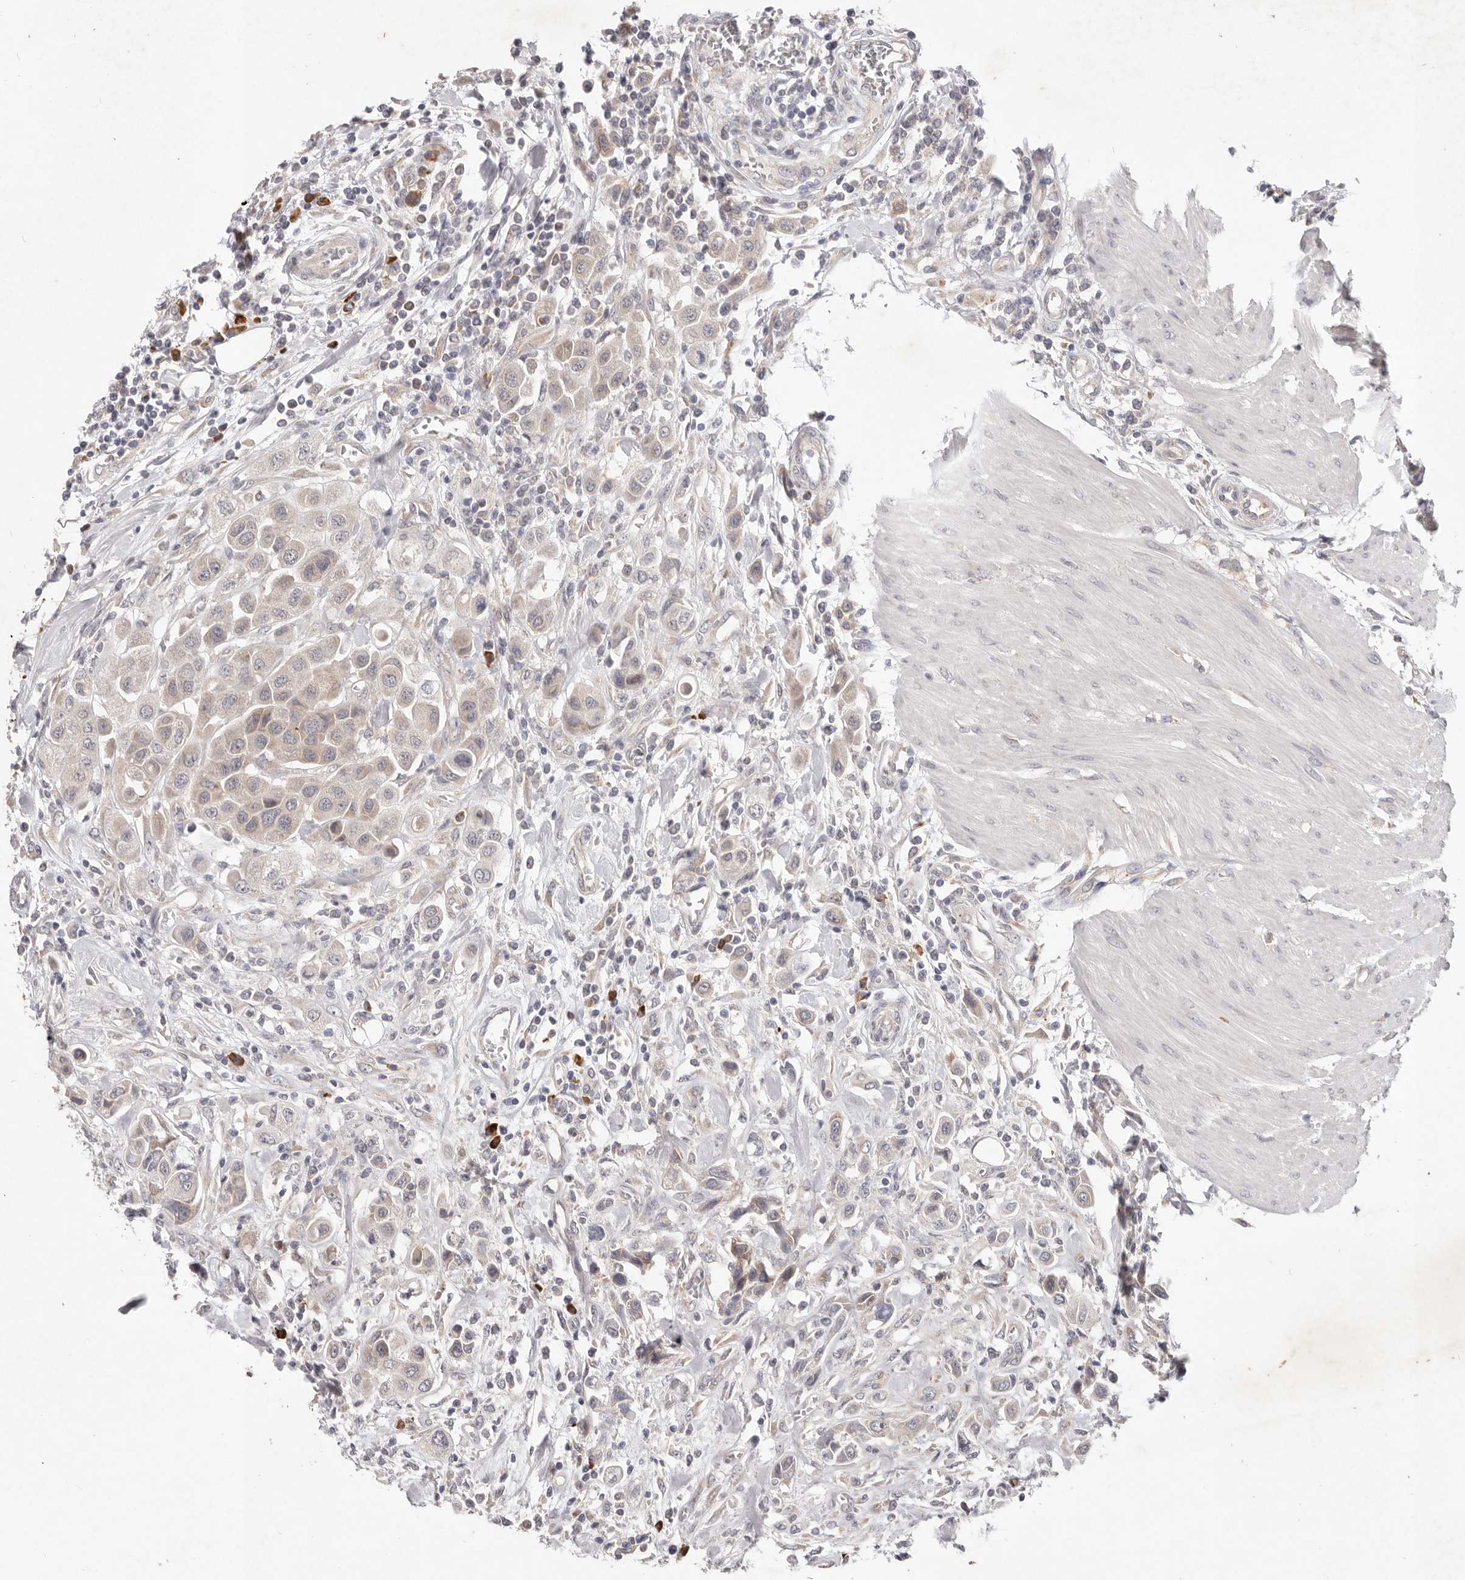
{"staining": {"intensity": "negative", "quantity": "none", "location": "none"}, "tissue": "urothelial cancer", "cell_type": "Tumor cells", "image_type": "cancer", "snomed": [{"axis": "morphology", "description": "Urothelial carcinoma, High grade"}, {"axis": "topography", "description": "Urinary bladder"}], "caption": "This is an IHC photomicrograph of high-grade urothelial carcinoma. There is no expression in tumor cells.", "gene": "WDR77", "patient": {"sex": "male", "age": 50}}